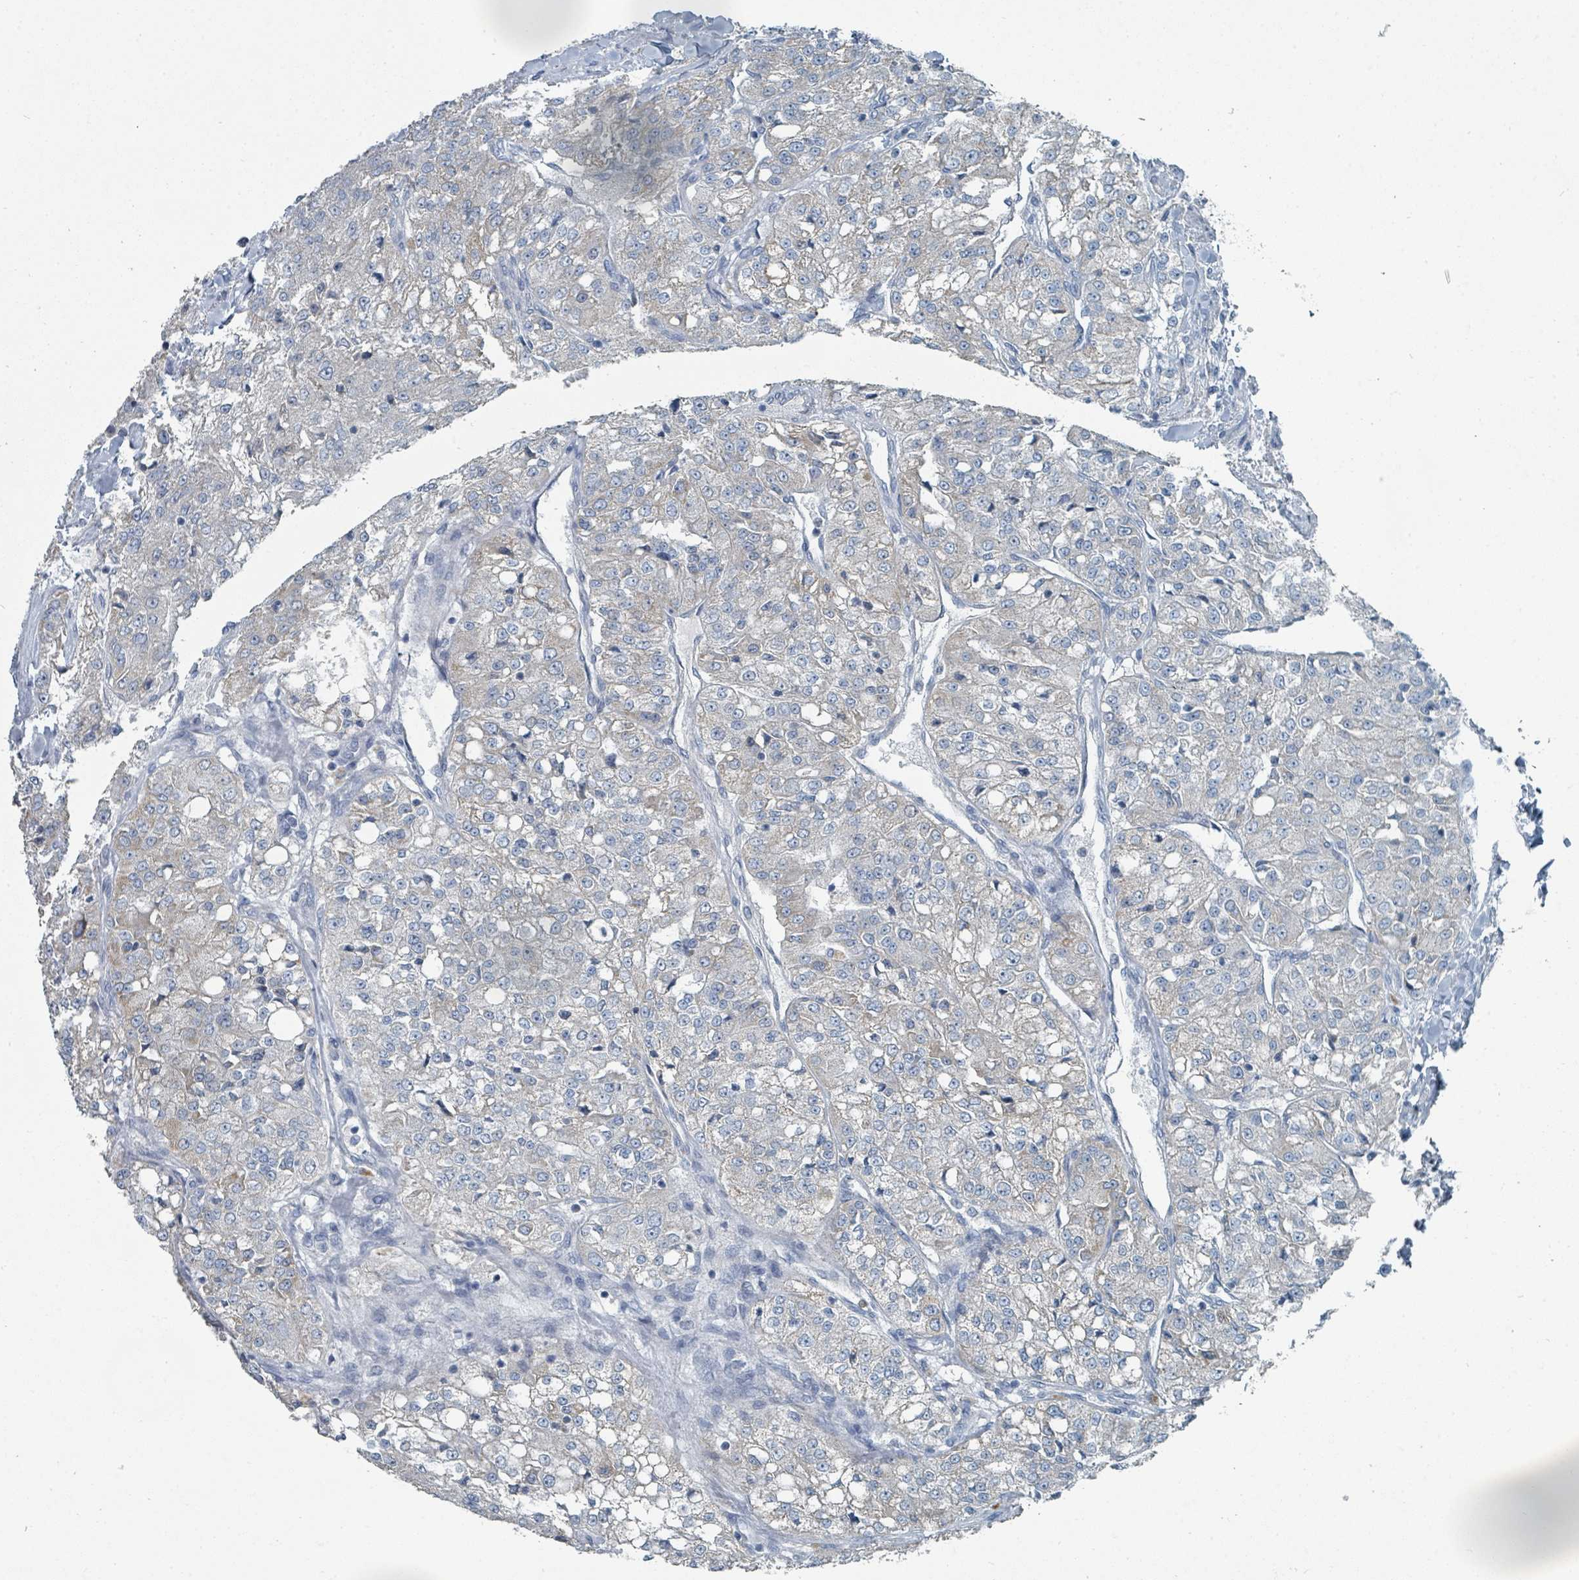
{"staining": {"intensity": "negative", "quantity": "none", "location": "none"}, "tissue": "renal cancer", "cell_type": "Tumor cells", "image_type": "cancer", "snomed": [{"axis": "morphology", "description": "Adenocarcinoma, NOS"}, {"axis": "topography", "description": "Kidney"}], "caption": "Immunohistochemistry image of neoplastic tissue: human renal adenocarcinoma stained with DAB displays no significant protein staining in tumor cells.", "gene": "RASA4", "patient": {"sex": "female", "age": 63}}